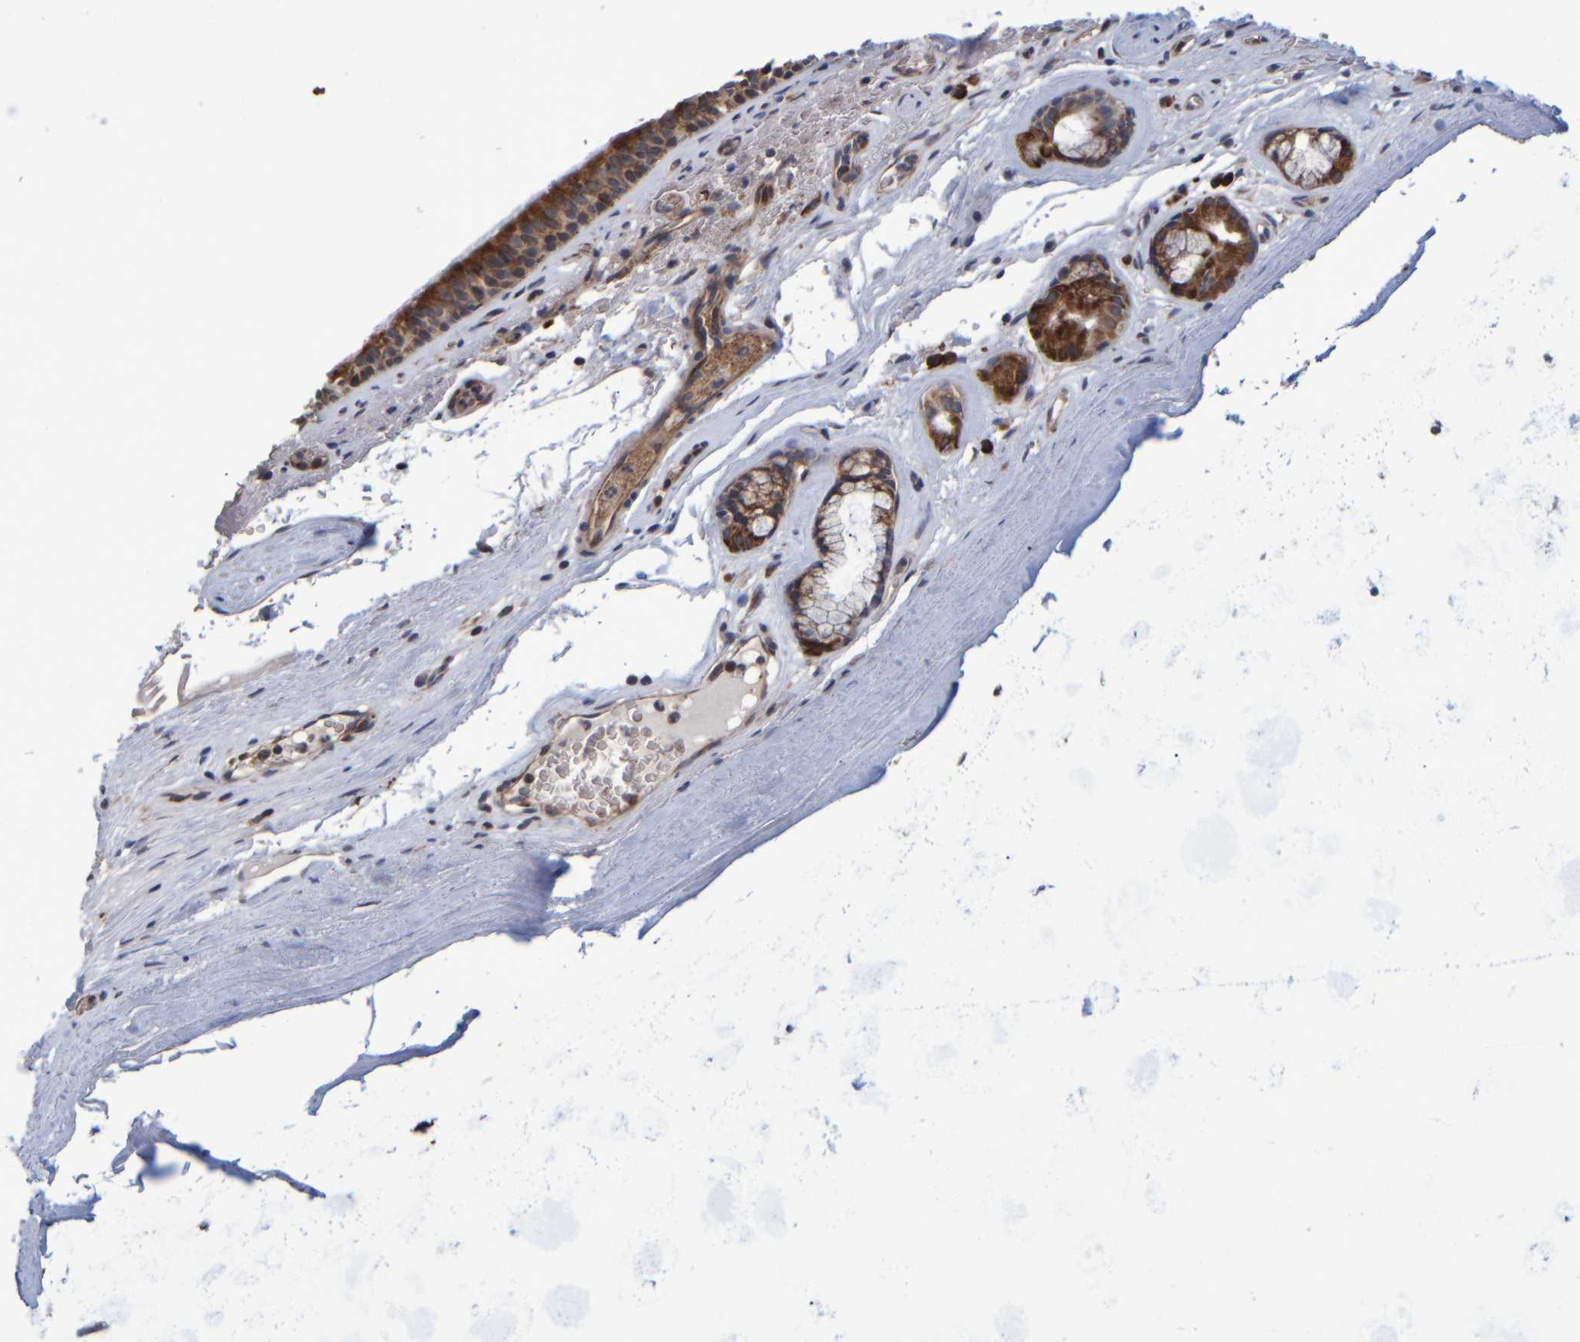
{"staining": {"intensity": "moderate", "quantity": ">75%", "location": "cytoplasmic/membranous"}, "tissue": "bronchus", "cell_type": "Respiratory epithelial cells", "image_type": "normal", "snomed": [{"axis": "morphology", "description": "Normal tissue, NOS"}, {"axis": "topography", "description": "Cartilage tissue"}], "caption": "Protein staining of unremarkable bronchus shows moderate cytoplasmic/membranous staining in about >75% of respiratory epithelial cells.", "gene": "SPAG5", "patient": {"sex": "female", "age": 63}}